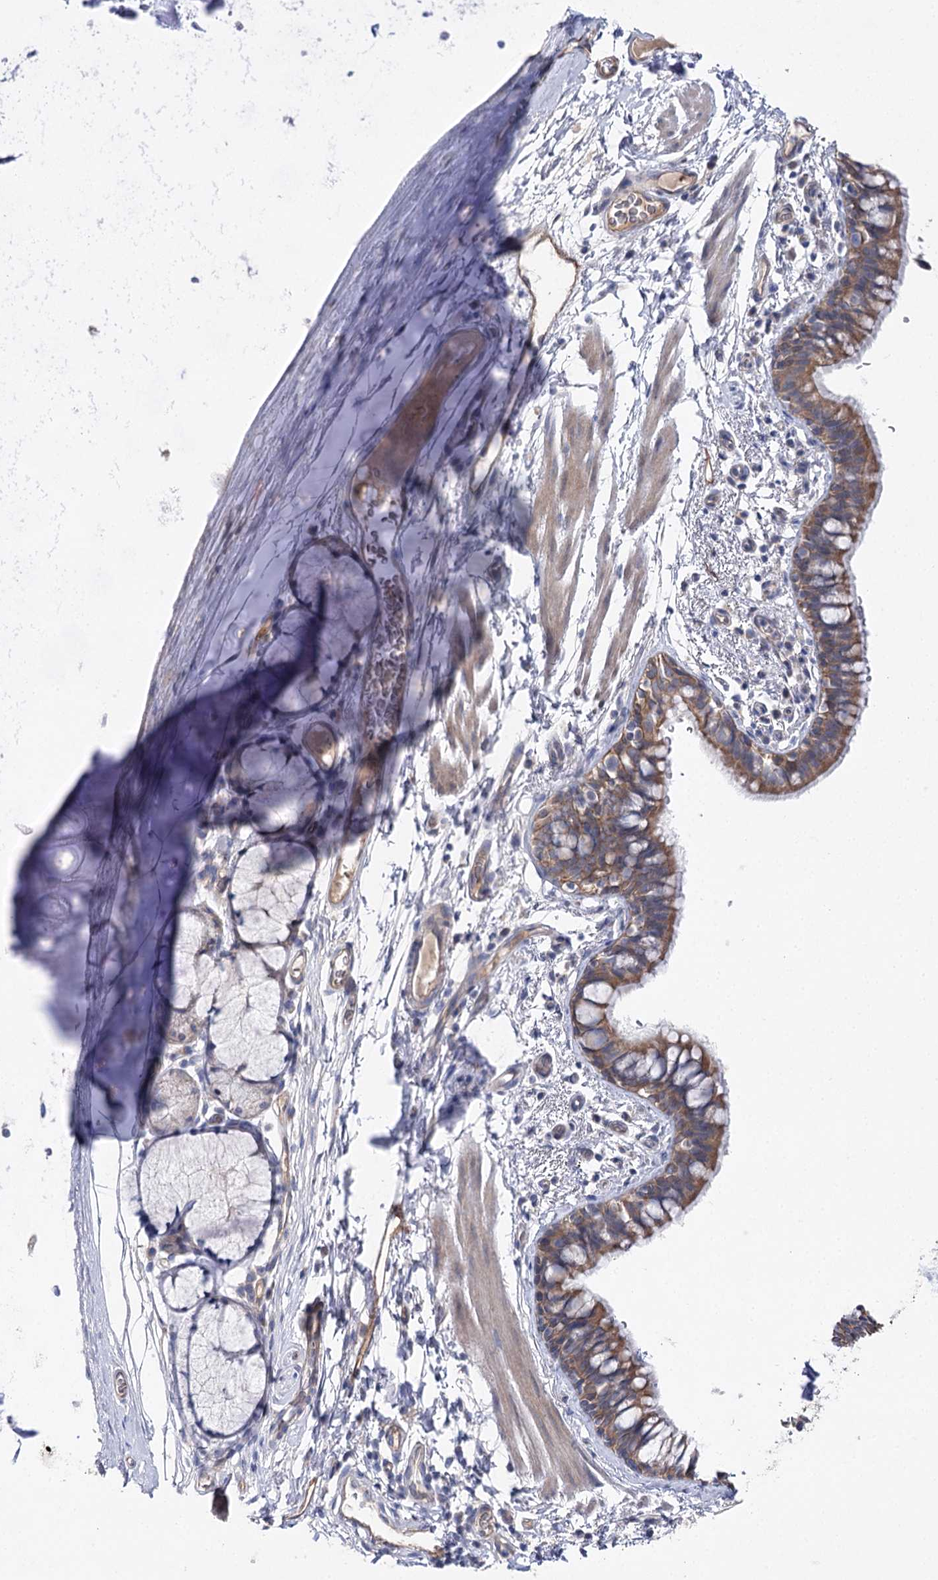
{"staining": {"intensity": "moderate", "quantity": ">75%", "location": "cytoplasmic/membranous"}, "tissue": "bronchus", "cell_type": "Respiratory epithelial cells", "image_type": "normal", "snomed": [{"axis": "morphology", "description": "Normal tissue, NOS"}, {"axis": "topography", "description": "Cartilage tissue"}, {"axis": "topography", "description": "Bronchus"}], "caption": "A brown stain labels moderate cytoplasmic/membranous staining of a protein in respiratory epithelial cells of unremarkable bronchus. The staining was performed using DAB (3,3'-diaminobenzidine), with brown indicating positive protein expression. Nuclei are stained blue with hematoxylin.", "gene": "LRRC14B", "patient": {"sex": "female", "age": 36}}